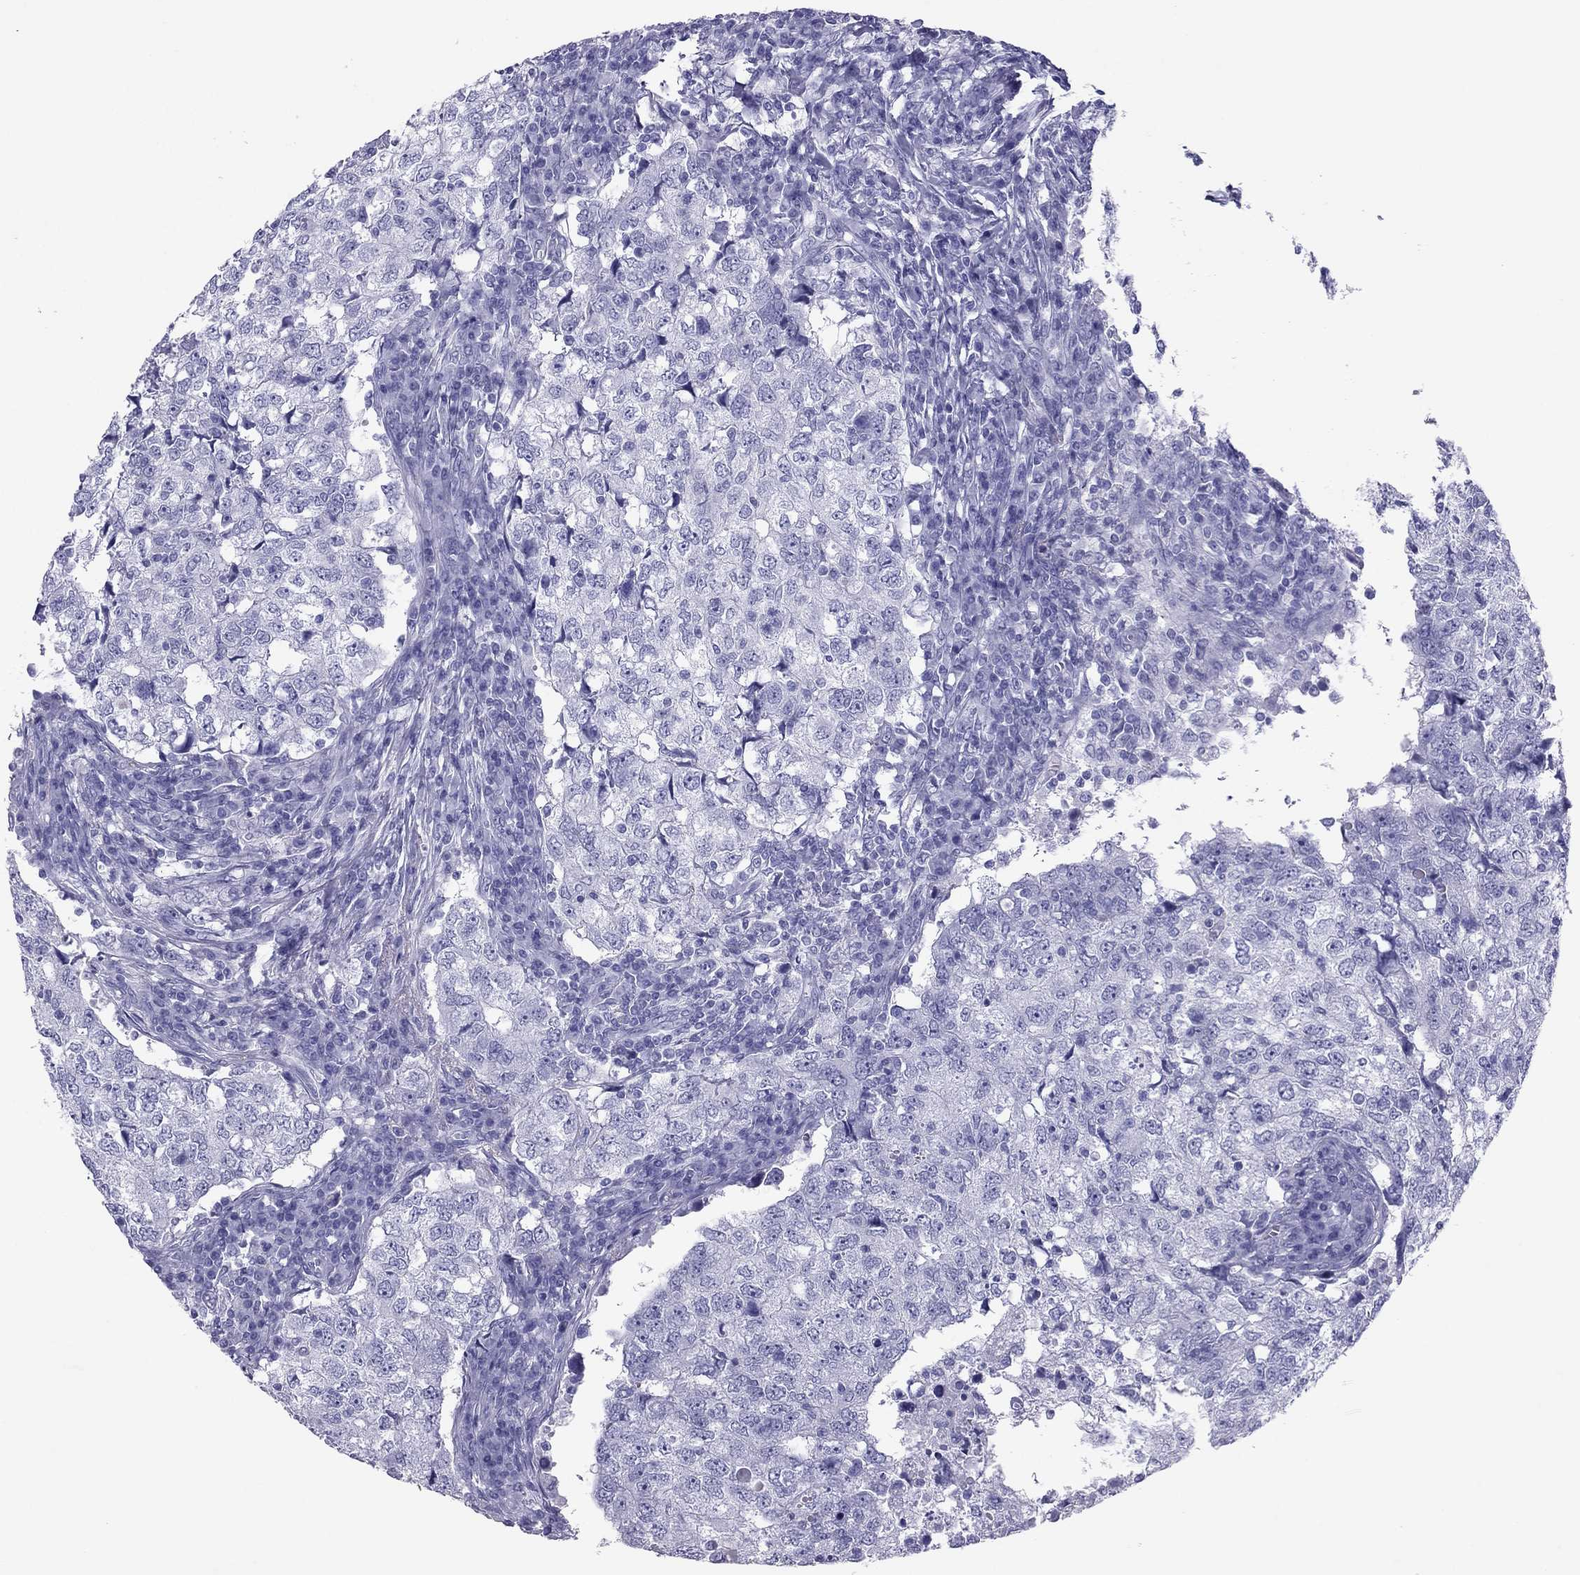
{"staining": {"intensity": "negative", "quantity": "none", "location": "none"}, "tissue": "breast cancer", "cell_type": "Tumor cells", "image_type": "cancer", "snomed": [{"axis": "morphology", "description": "Duct carcinoma"}, {"axis": "topography", "description": "Breast"}], "caption": "The micrograph displays no significant expression in tumor cells of breast cancer (intraductal carcinoma).", "gene": "PDE6A", "patient": {"sex": "female", "age": 30}}